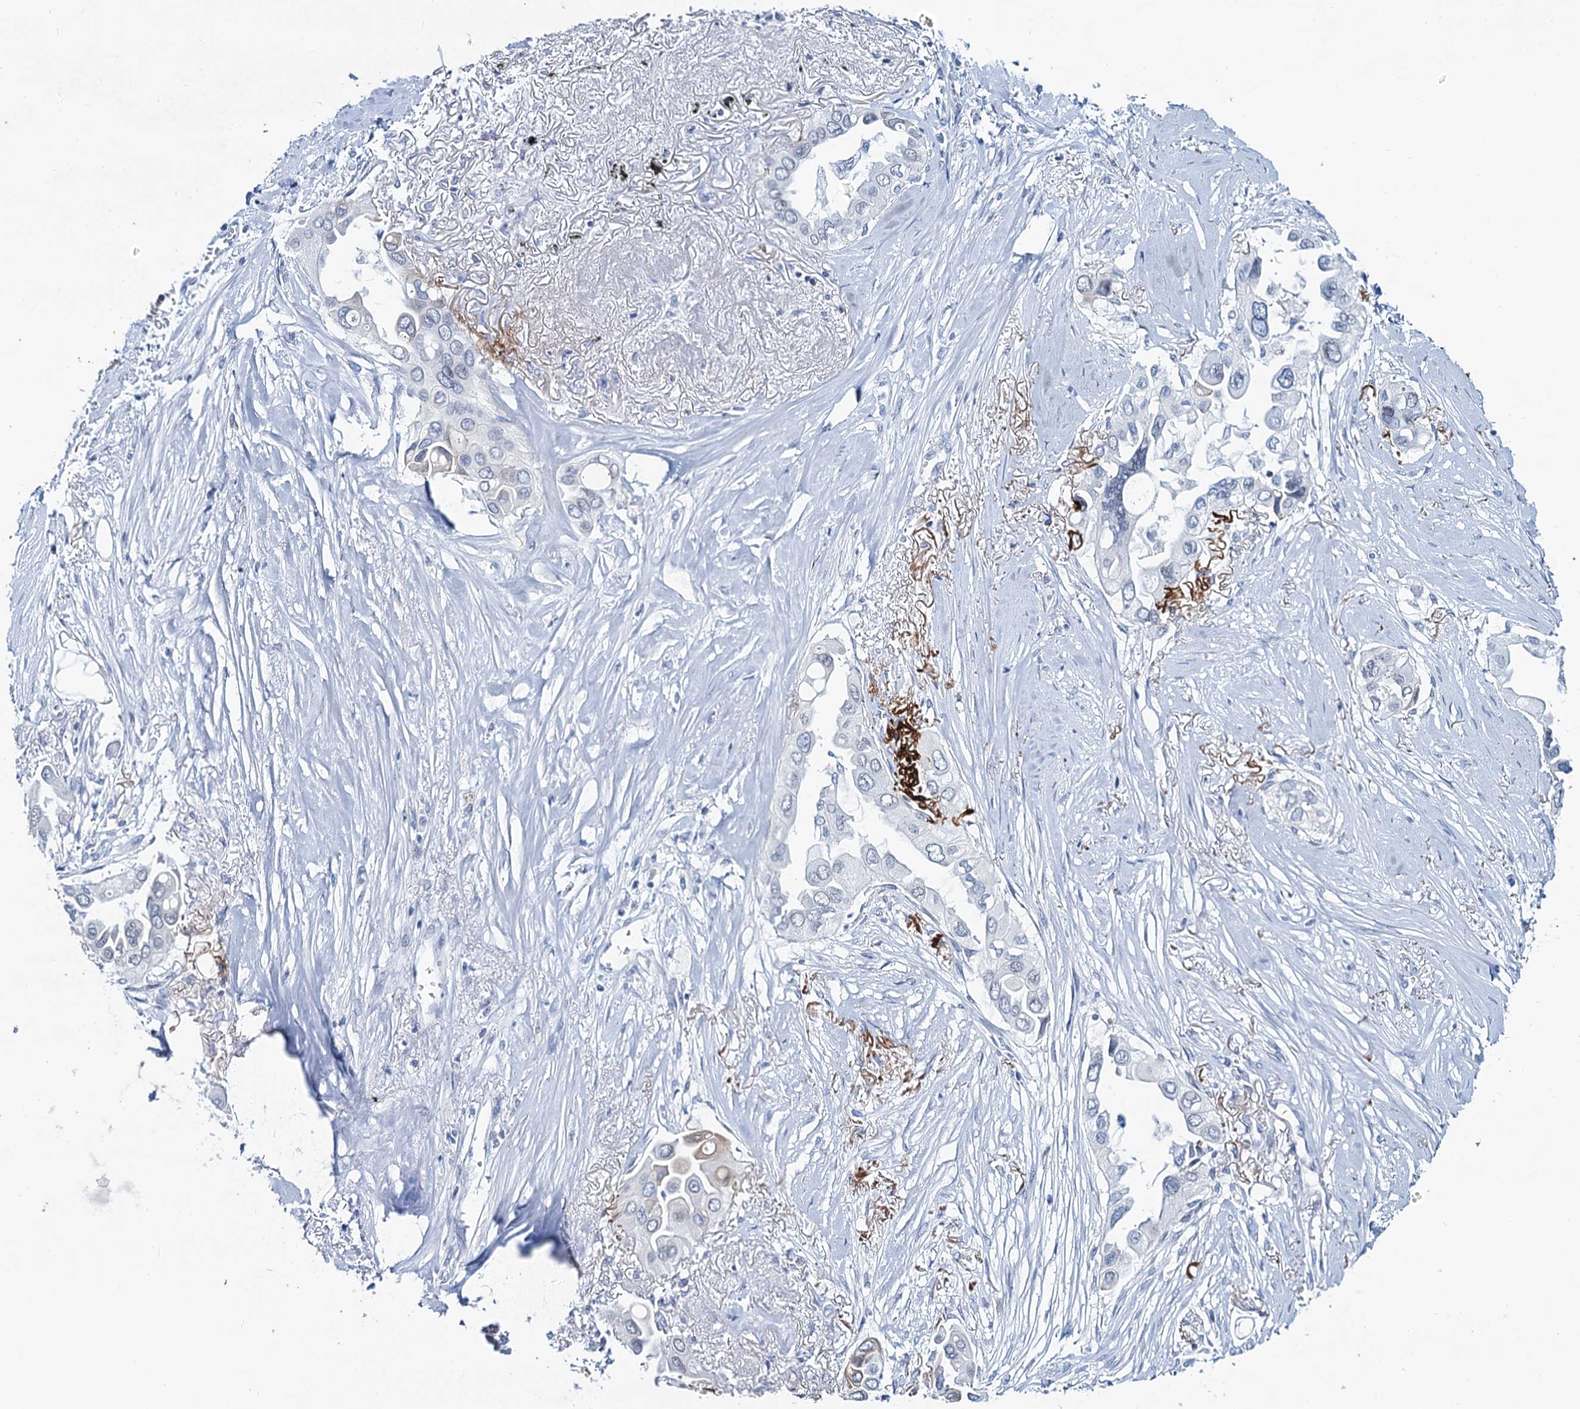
{"staining": {"intensity": "negative", "quantity": "none", "location": "none"}, "tissue": "lung cancer", "cell_type": "Tumor cells", "image_type": "cancer", "snomed": [{"axis": "morphology", "description": "Adenocarcinoma, NOS"}, {"axis": "topography", "description": "Lung"}], "caption": "The photomicrograph shows no staining of tumor cells in adenocarcinoma (lung).", "gene": "TOX3", "patient": {"sex": "female", "age": 76}}